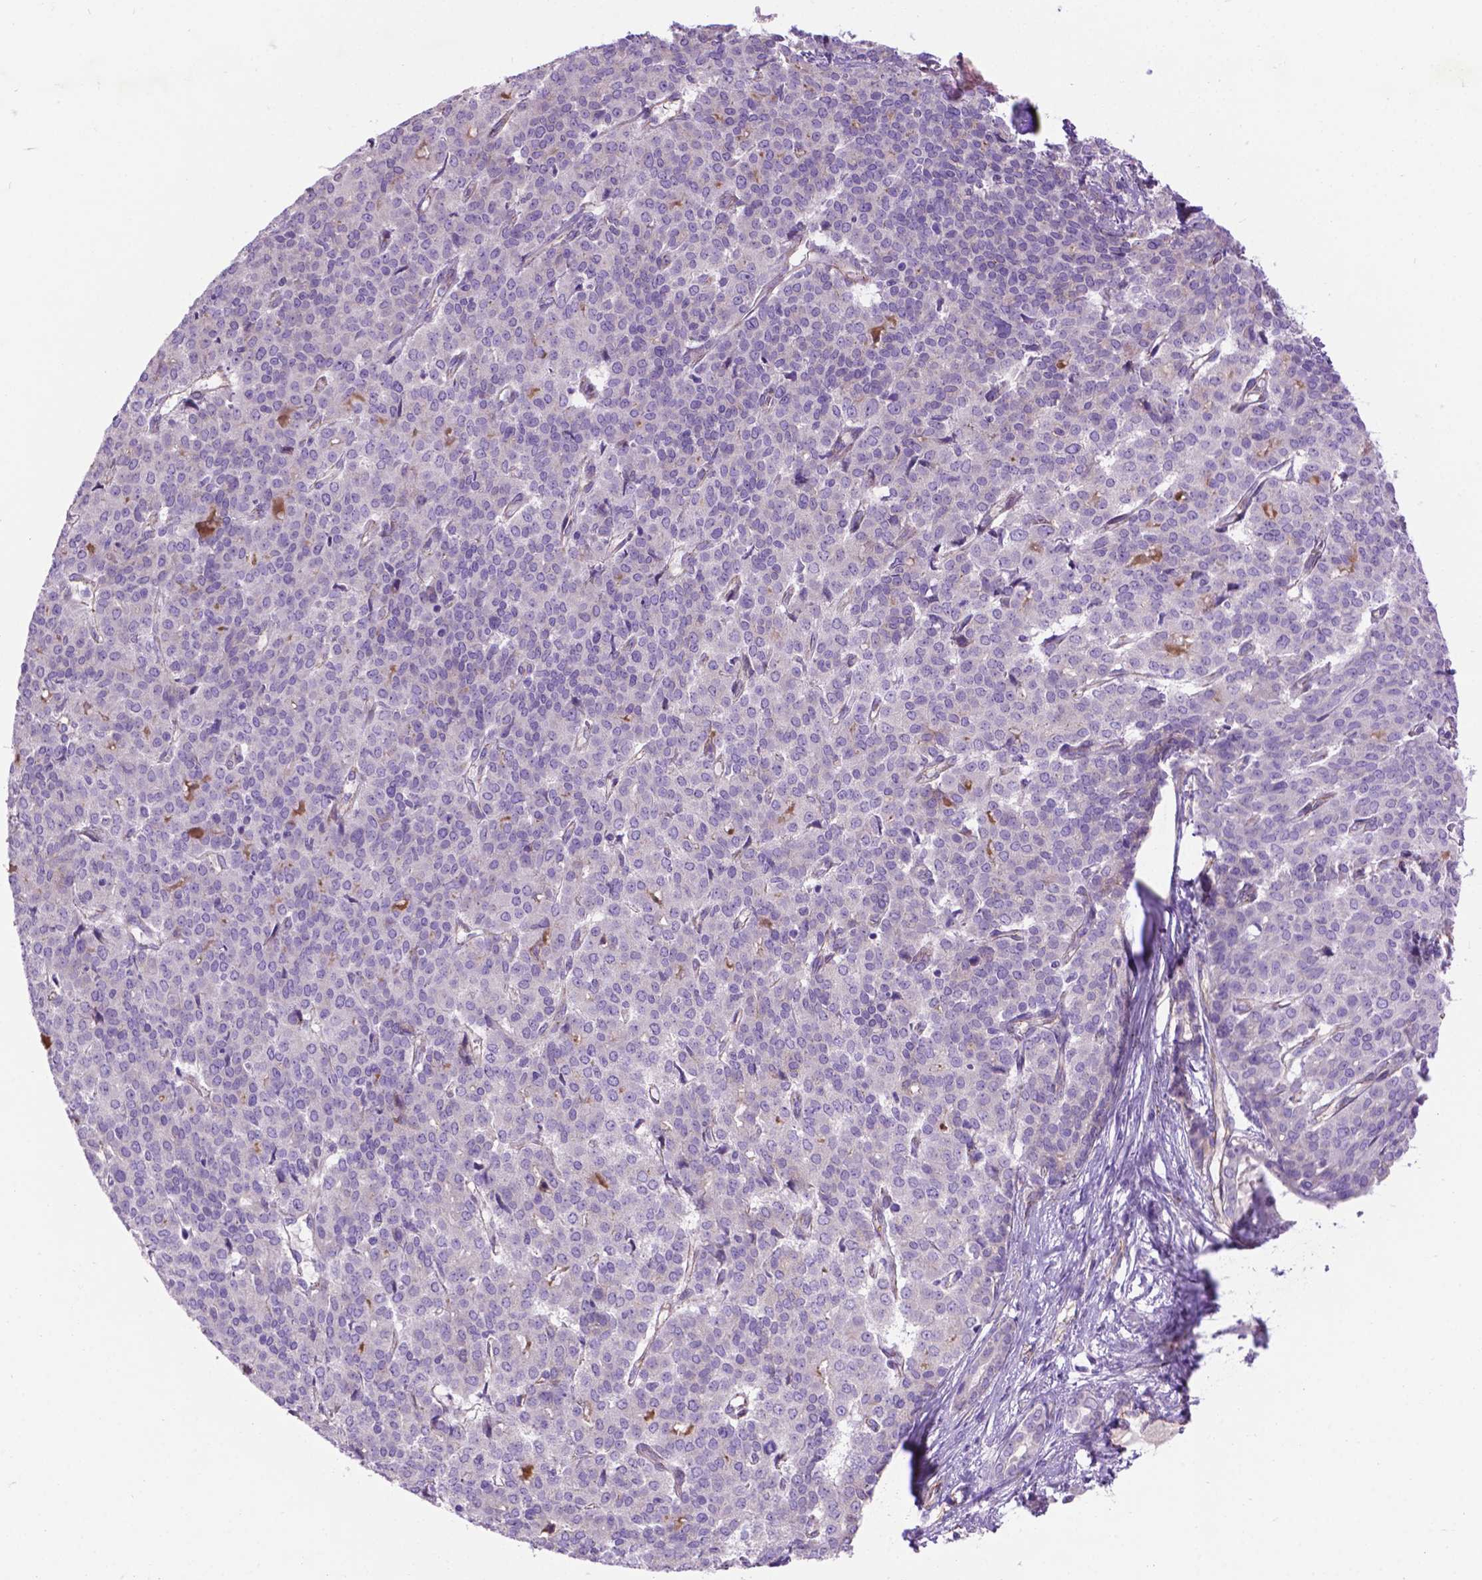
{"staining": {"intensity": "negative", "quantity": "none", "location": "none"}, "tissue": "liver cancer", "cell_type": "Tumor cells", "image_type": "cancer", "snomed": [{"axis": "morphology", "description": "Cholangiocarcinoma"}, {"axis": "topography", "description": "Liver"}], "caption": "An image of human liver cancer (cholangiocarcinoma) is negative for staining in tumor cells.", "gene": "CCER2", "patient": {"sex": "female", "age": 47}}